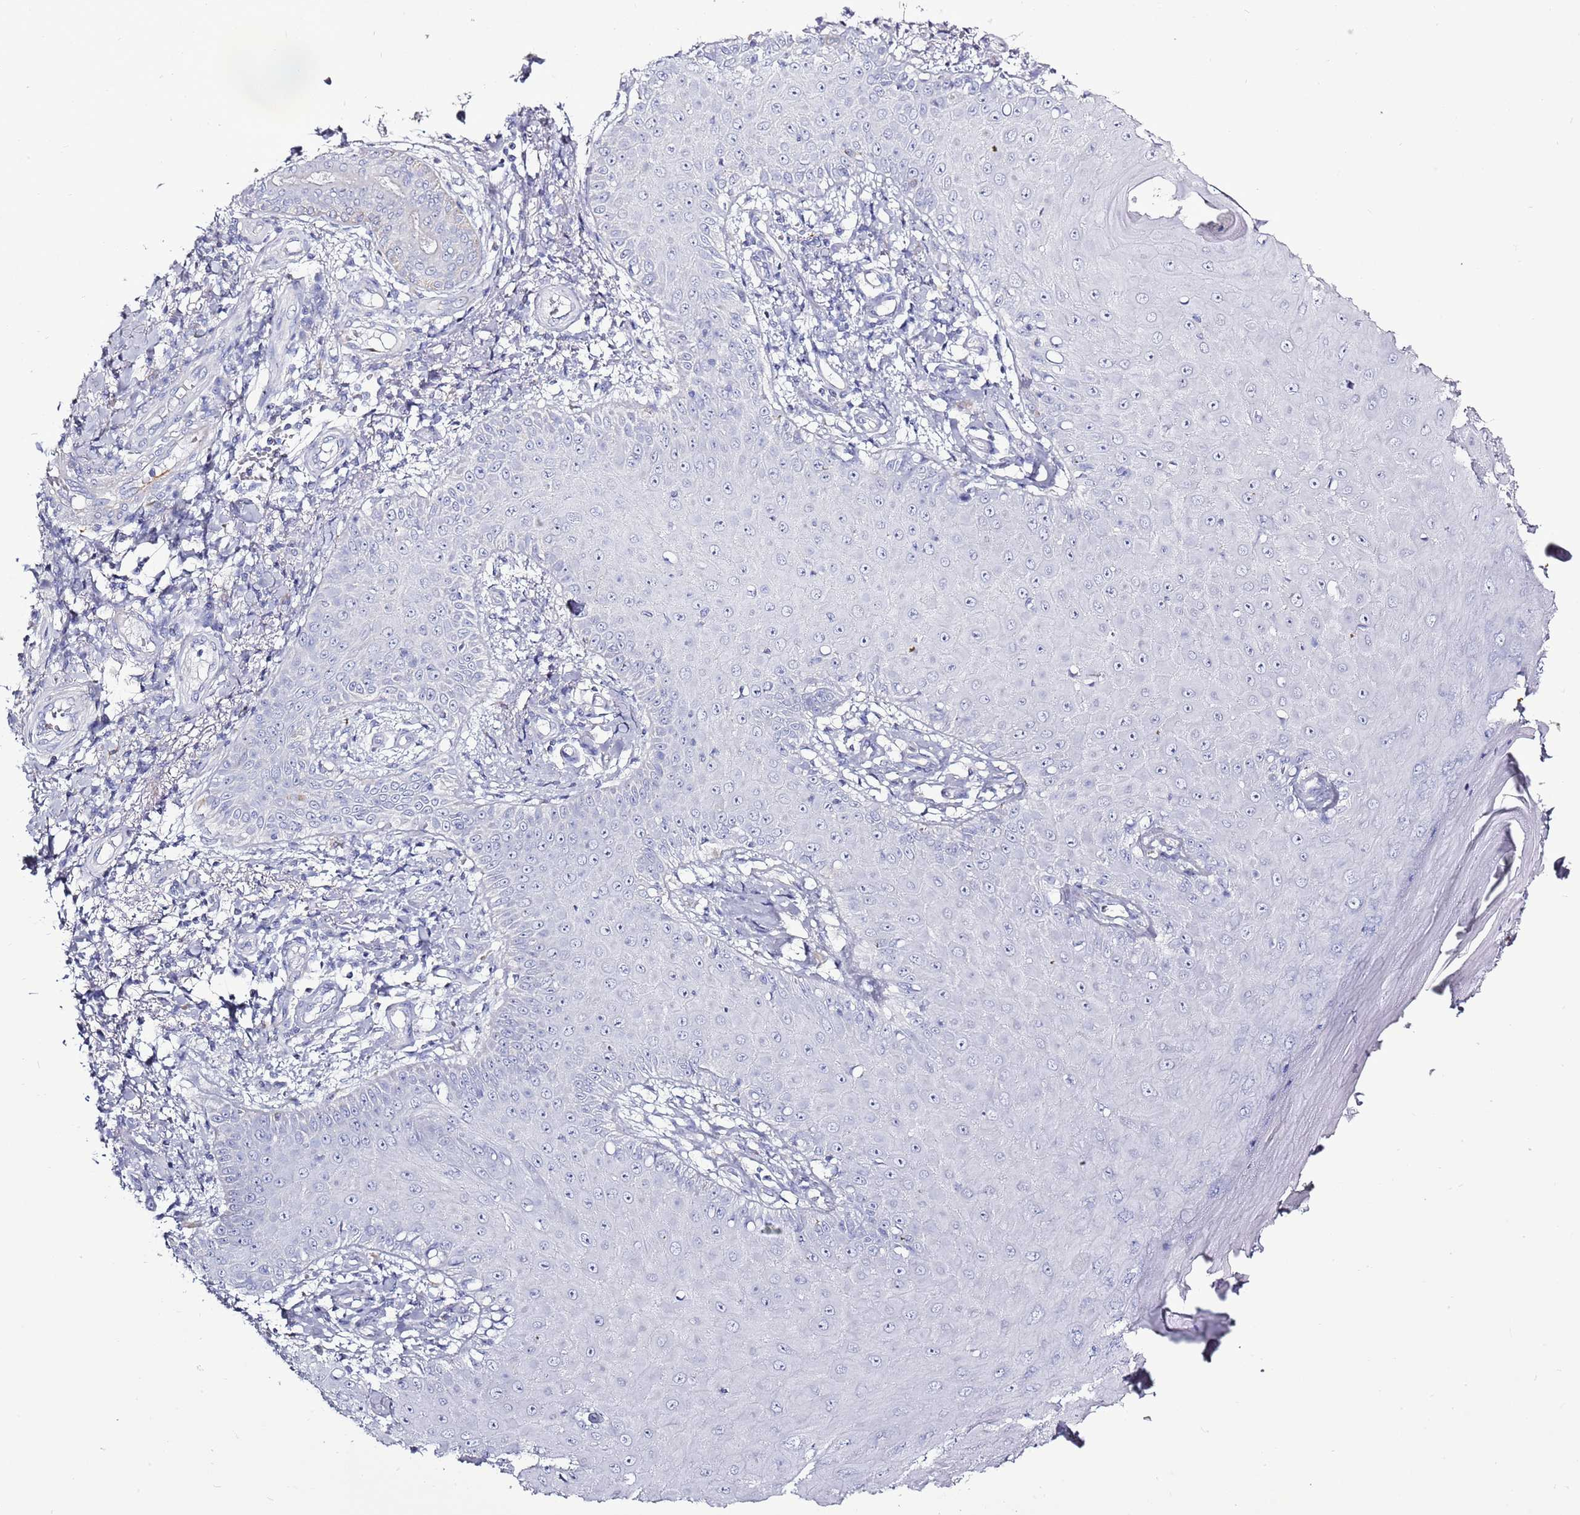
{"staining": {"intensity": "negative", "quantity": "none", "location": "none"}, "tissue": "skin cancer", "cell_type": "Tumor cells", "image_type": "cancer", "snomed": [{"axis": "morphology", "description": "Squamous cell carcinoma, NOS"}, {"axis": "topography", "description": "Skin"}], "caption": "A photomicrograph of human skin cancer is negative for staining in tumor cells. Brightfield microscopy of IHC stained with DAB (3,3'-diaminobenzidine) (brown) and hematoxylin (blue), captured at high magnification.", "gene": "SLC23A1", "patient": {"sex": "male", "age": 70}}